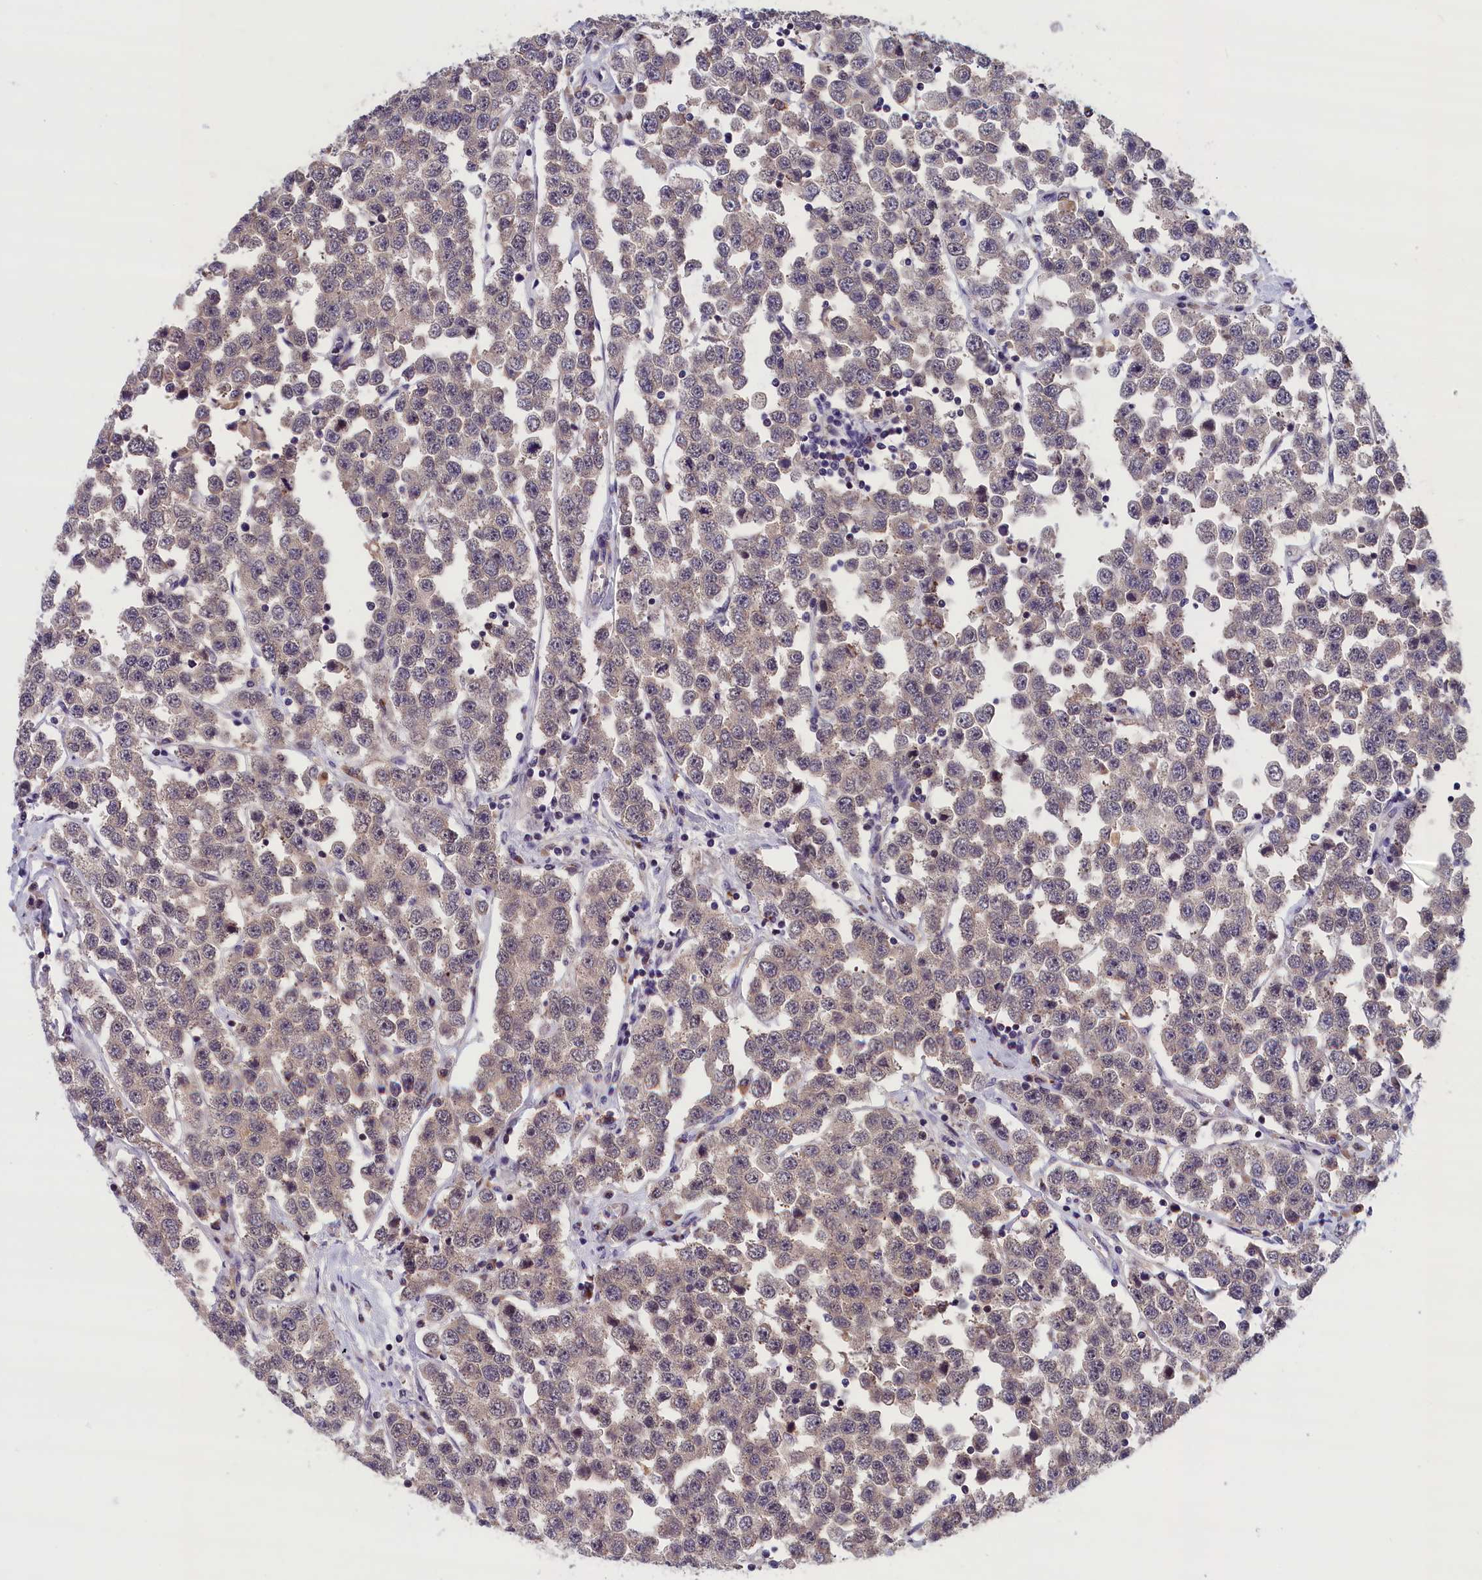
{"staining": {"intensity": "moderate", "quantity": "25%-75%", "location": "nuclear"}, "tissue": "testis cancer", "cell_type": "Tumor cells", "image_type": "cancer", "snomed": [{"axis": "morphology", "description": "Seminoma, NOS"}, {"axis": "topography", "description": "Testis"}], "caption": "This is a micrograph of IHC staining of seminoma (testis), which shows moderate staining in the nuclear of tumor cells.", "gene": "KCNK6", "patient": {"sex": "male", "age": 28}}